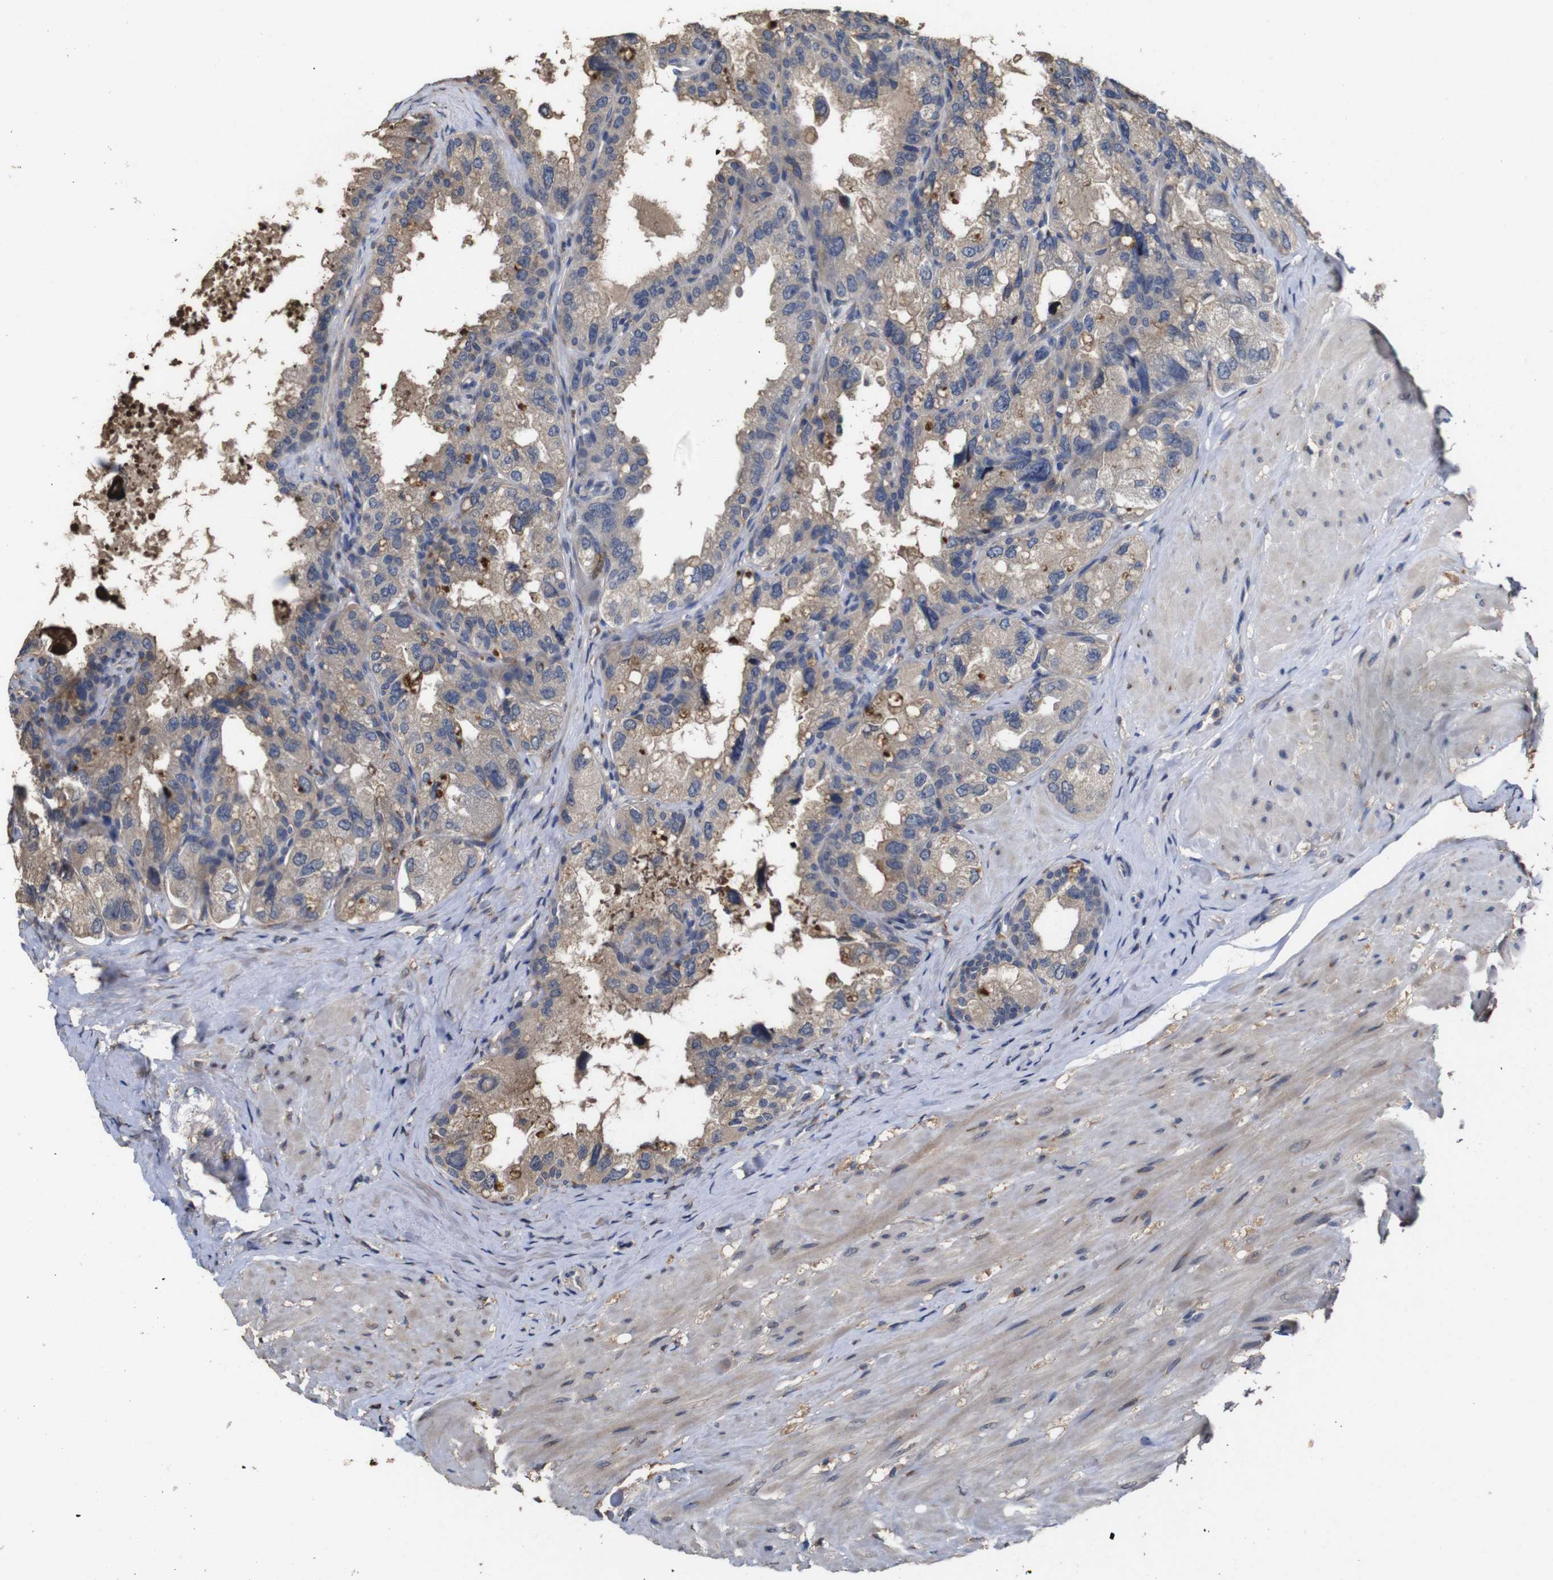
{"staining": {"intensity": "weak", "quantity": ">75%", "location": "cytoplasmic/membranous"}, "tissue": "seminal vesicle", "cell_type": "Glandular cells", "image_type": "normal", "snomed": [{"axis": "morphology", "description": "Normal tissue, NOS"}, {"axis": "topography", "description": "Seminal veicle"}], "caption": "Seminal vesicle stained with immunohistochemistry (IHC) demonstrates weak cytoplasmic/membranous positivity in about >75% of glandular cells. Immunohistochemistry stains the protein of interest in brown and the nuclei are stained blue.", "gene": "ARHGAP24", "patient": {"sex": "male", "age": 68}}